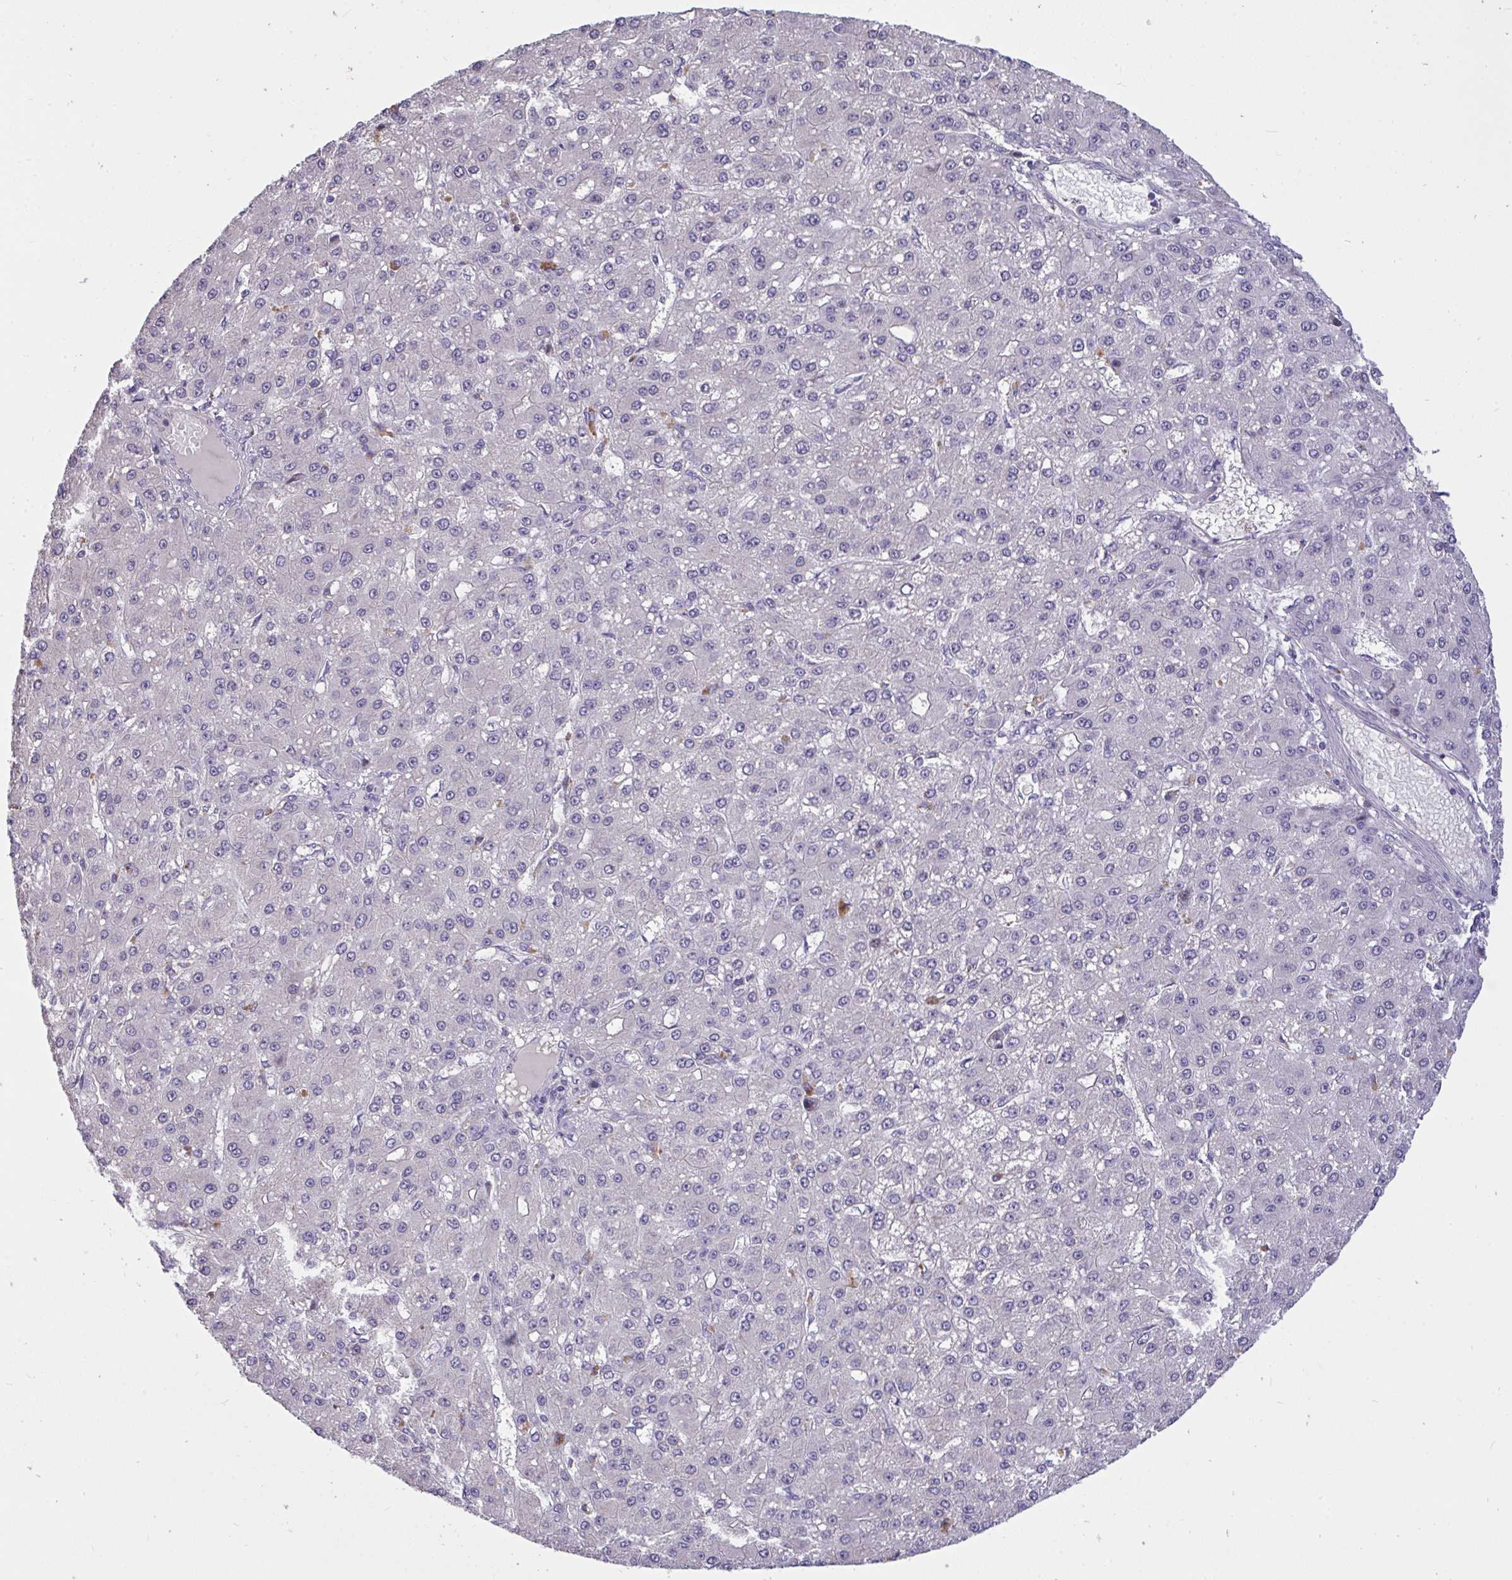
{"staining": {"intensity": "negative", "quantity": "none", "location": "none"}, "tissue": "liver cancer", "cell_type": "Tumor cells", "image_type": "cancer", "snomed": [{"axis": "morphology", "description": "Carcinoma, Hepatocellular, NOS"}, {"axis": "topography", "description": "Liver"}], "caption": "This is a photomicrograph of immunohistochemistry (IHC) staining of liver cancer (hepatocellular carcinoma), which shows no positivity in tumor cells.", "gene": "C19orf54", "patient": {"sex": "male", "age": 67}}